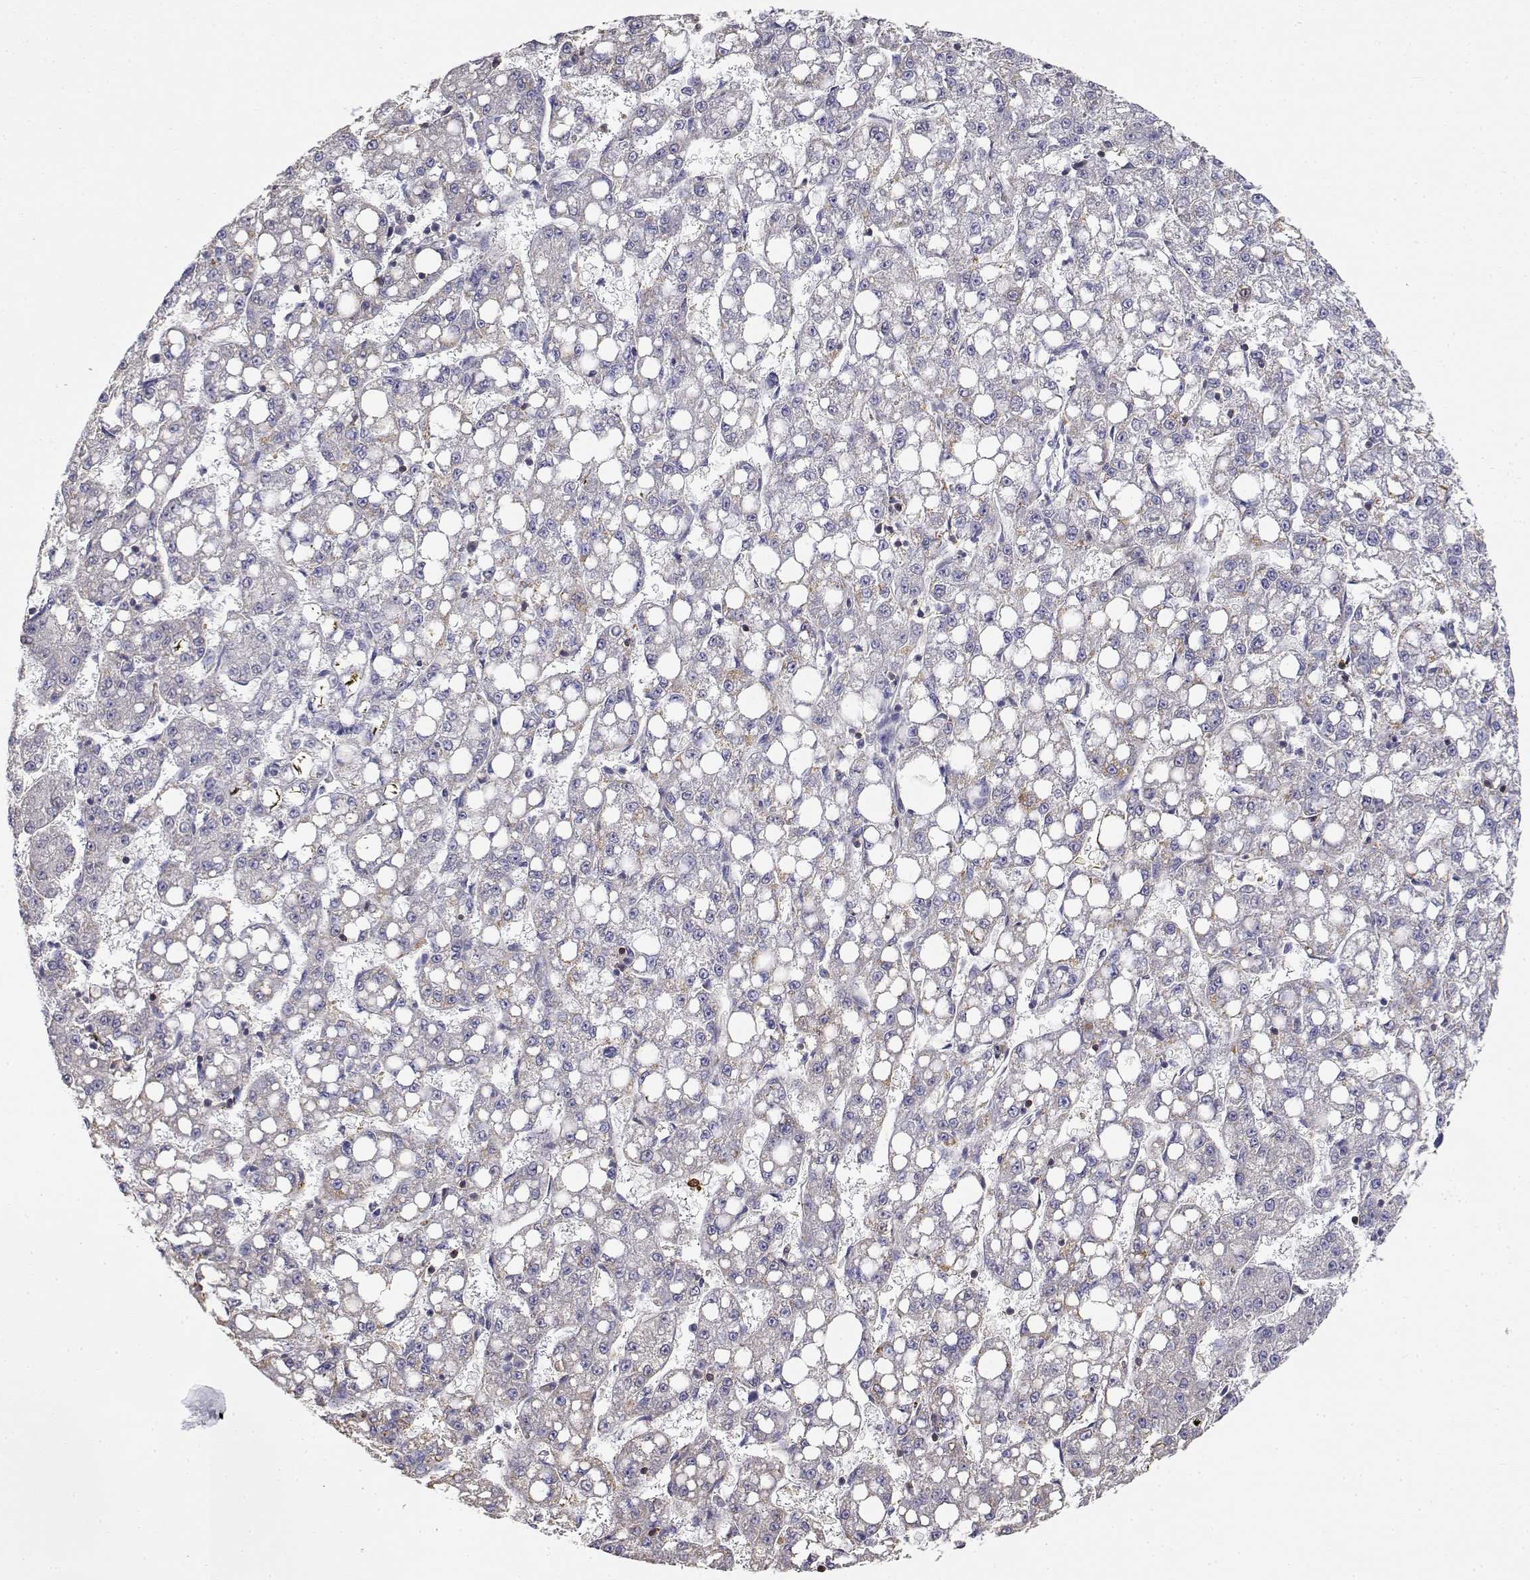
{"staining": {"intensity": "negative", "quantity": "none", "location": "none"}, "tissue": "liver cancer", "cell_type": "Tumor cells", "image_type": "cancer", "snomed": [{"axis": "morphology", "description": "Carcinoma, Hepatocellular, NOS"}, {"axis": "topography", "description": "Liver"}], "caption": "Hepatocellular carcinoma (liver) stained for a protein using IHC demonstrates no staining tumor cells.", "gene": "ADA", "patient": {"sex": "female", "age": 65}}